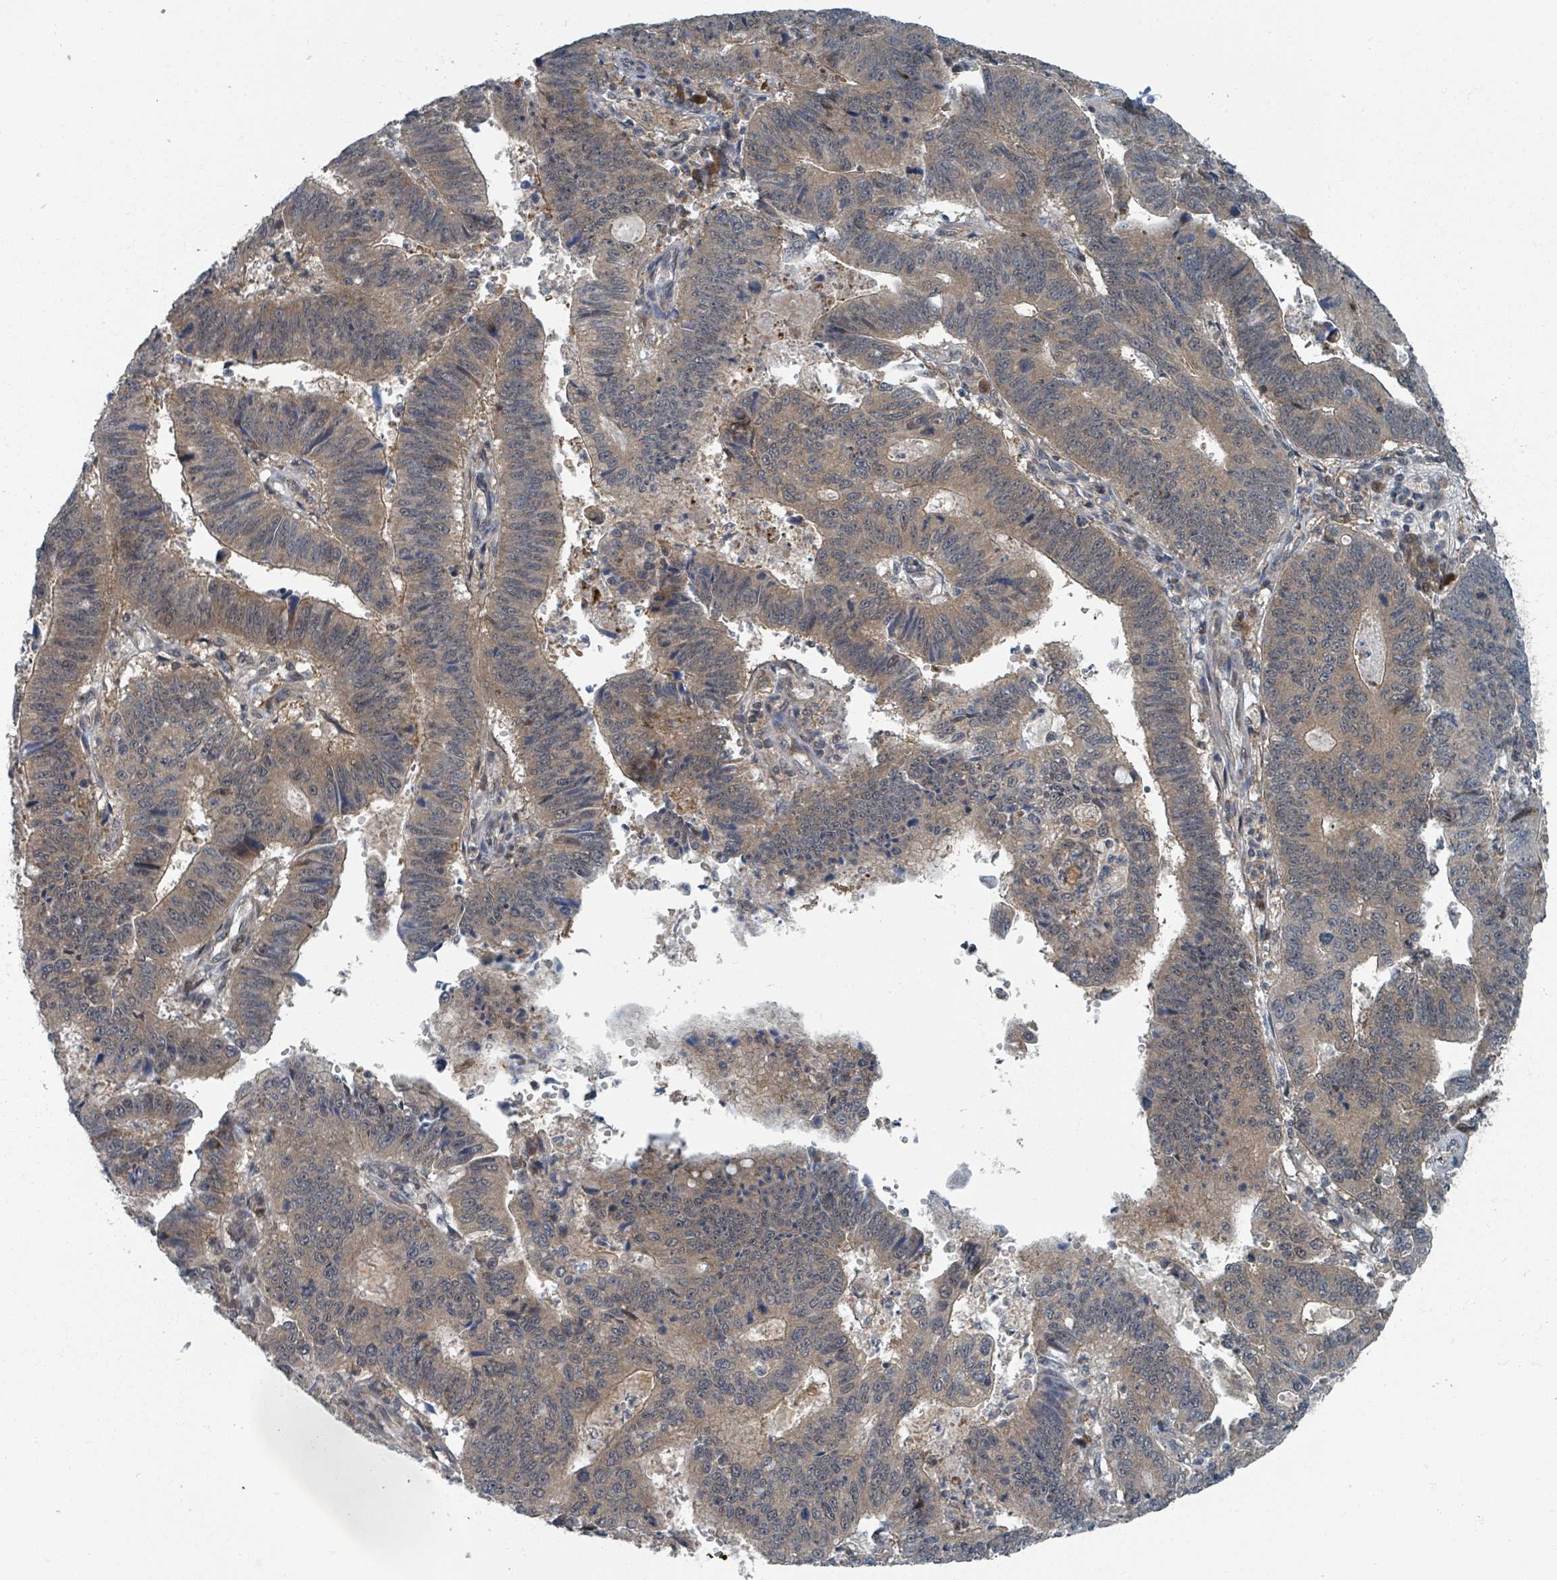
{"staining": {"intensity": "moderate", "quantity": ">75%", "location": "cytoplasmic/membranous,nuclear"}, "tissue": "stomach cancer", "cell_type": "Tumor cells", "image_type": "cancer", "snomed": [{"axis": "morphology", "description": "Adenocarcinoma, NOS"}, {"axis": "topography", "description": "Stomach"}], "caption": "A high-resolution histopathology image shows immunohistochemistry (IHC) staining of stomach cancer (adenocarcinoma), which reveals moderate cytoplasmic/membranous and nuclear expression in approximately >75% of tumor cells.", "gene": "GOLGA7", "patient": {"sex": "male", "age": 59}}